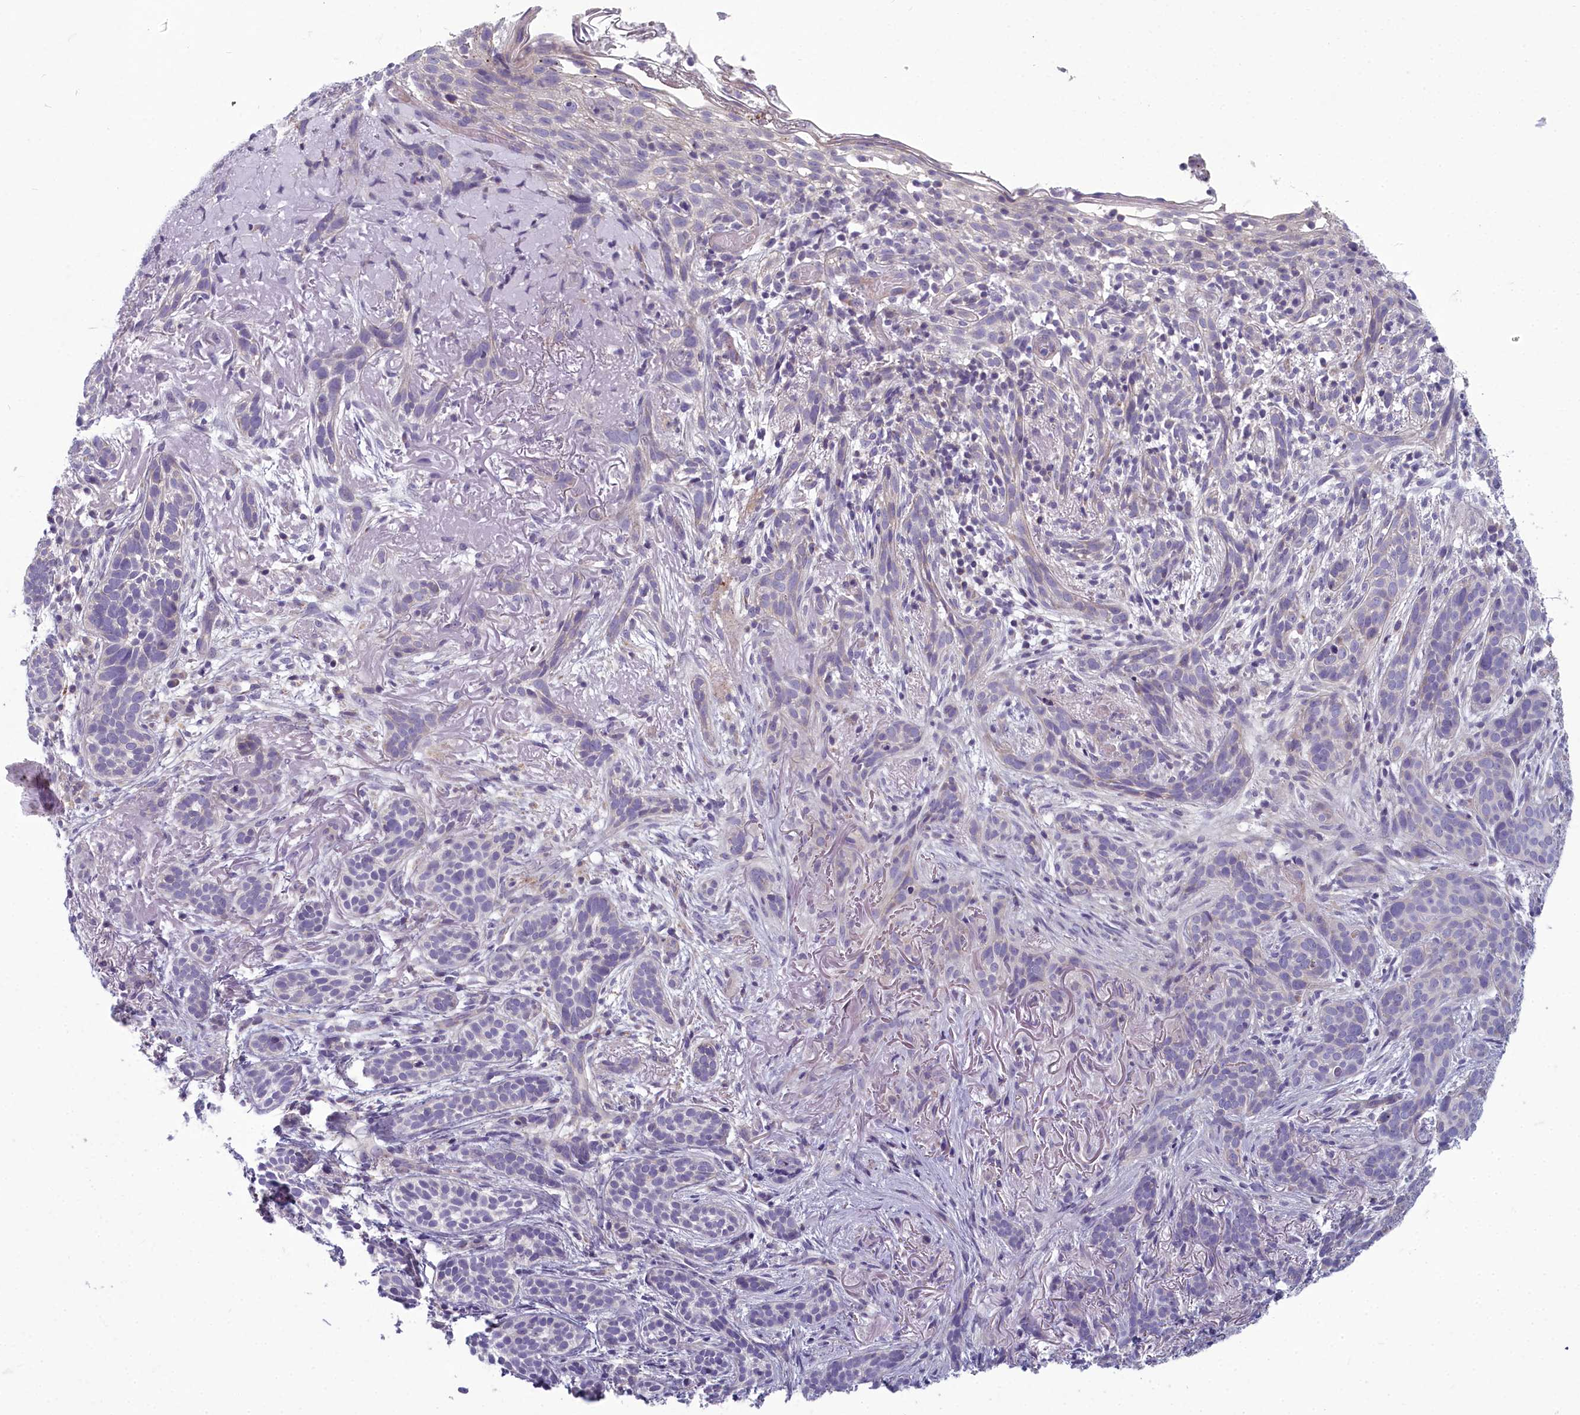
{"staining": {"intensity": "negative", "quantity": "none", "location": "none"}, "tissue": "skin cancer", "cell_type": "Tumor cells", "image_type": "cancer", "snomed": [{"axis": "morphology", "description": "Basal cell carcinoma"}, {"axis": "topography", "description": "Skin"}], "caption": "This is an IHC photomicrograph of basal cell carcinoma (skin). There is no positivity in tumor cells.", "gene": "INSYN2A", "patient": {"sex": "male", "age": 71}}